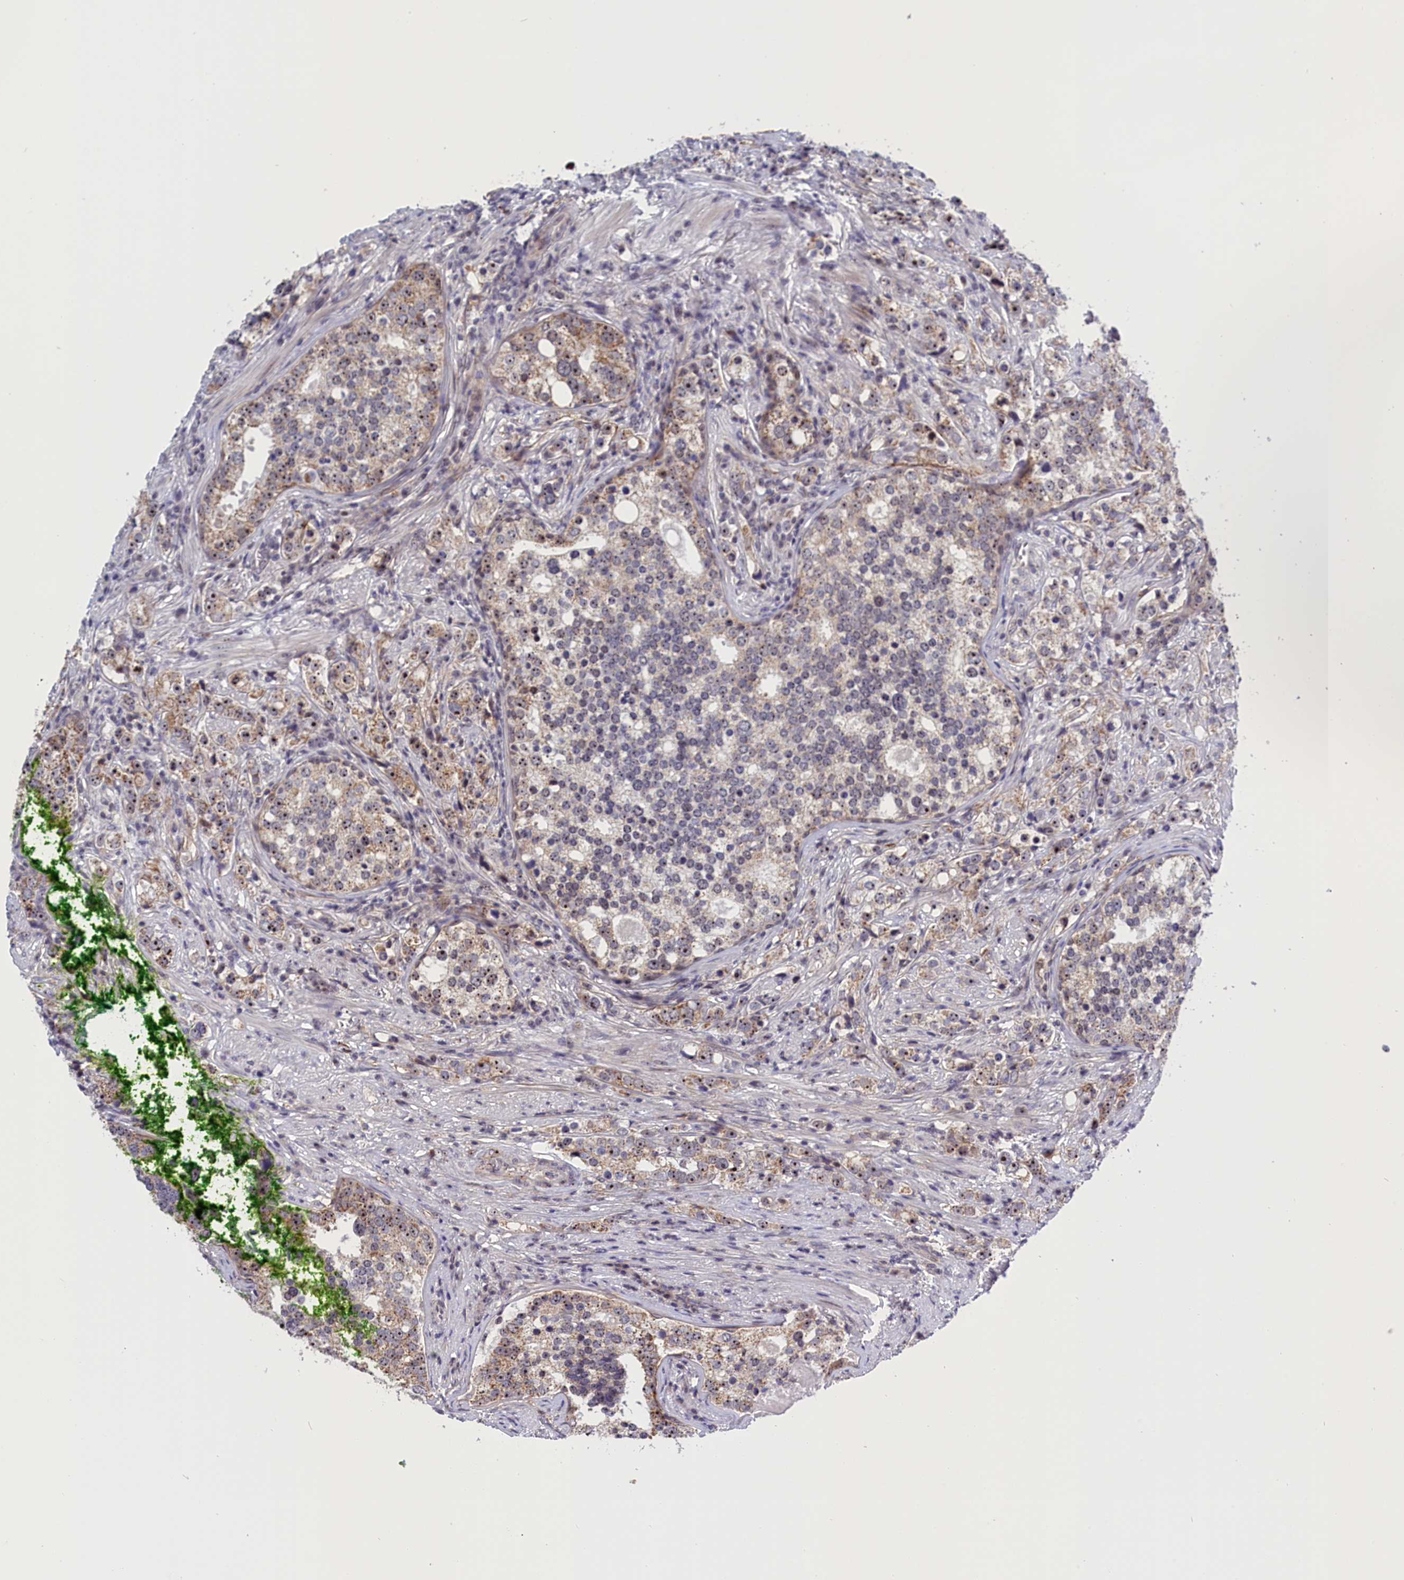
{"staining": {"intensity": "moderate", "quantity": "25%-75%", "location": "nuclear"}, "tissue": "prostate cancer", "cell_type": "Tumor cells", "image_type": "cancer", "snomed": [{"axis": "morphology", "description": "Adenocarcinoma, High grade"}, {"axis": "topography", "description": "Prostate"}], "caption": "Protein expression analysis of human prostate cancer reveals moderate nuclear staining in approximately 25%-75% of tumor cells. (DAB = brown stain, brightfield microscopy at high magnification).", "gene": "PPAN", "patient": {"sex": "male", "age": 71}}